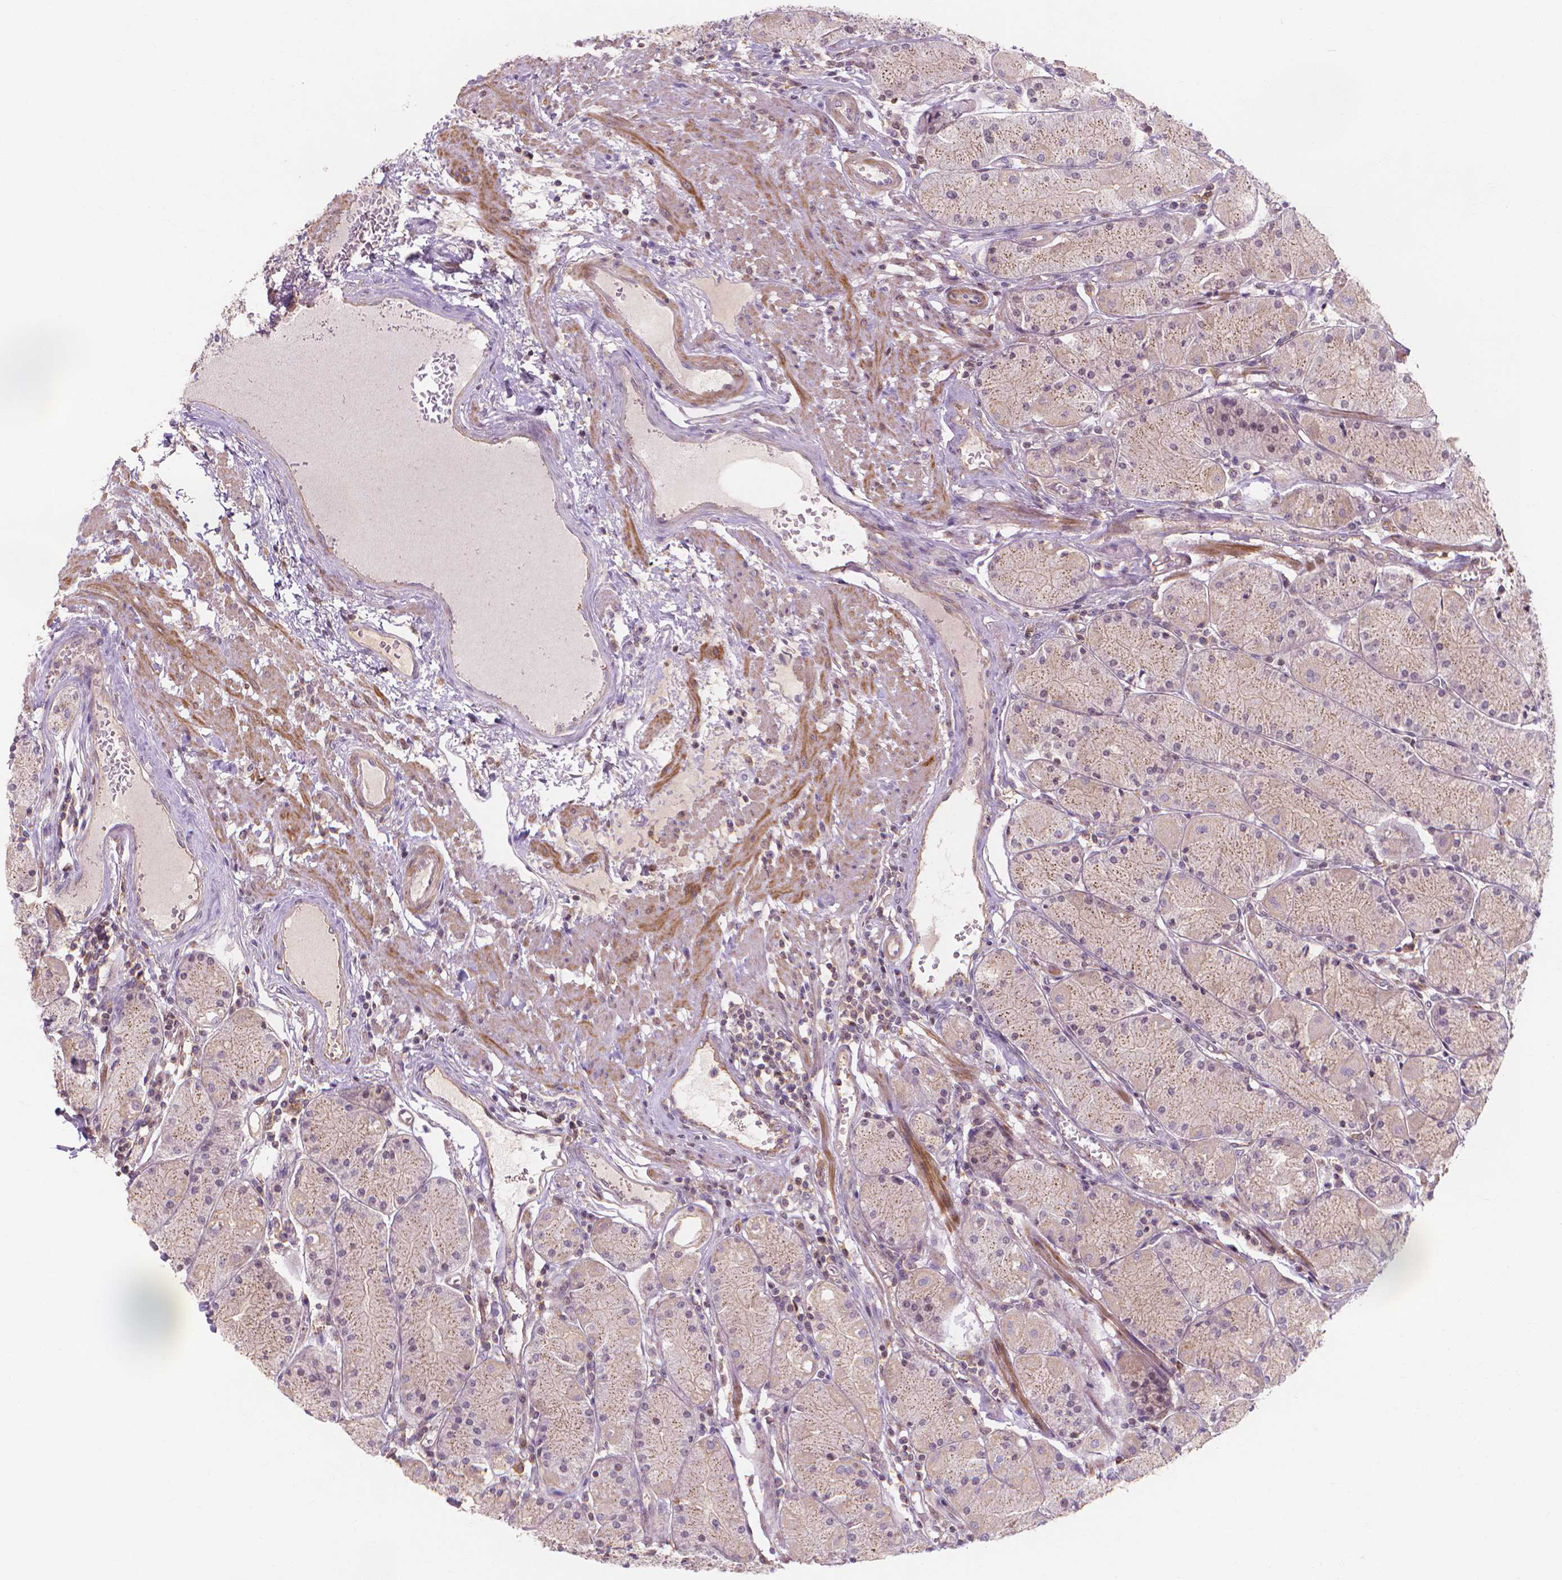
{"staining": {"intensity": "moderate", "quantity": "25%-75%", "location": "cytoplasmic/membranous"}, "tissue": "stomach", "cell_type": "Glandular cells", "image_type": "normal", "snomed": [{"axis": "morphology", "description": "Normal tissue, NOS"}, {"axis": "topography", "description": "Stomach, upper"}], "caption": "Unremarkable stomach demonstrates moderate cytoplasmic/membranous expression in approximately 25%-75% of glandular cells, visualized by immunohistochemistry.", "gene": "PRDM13", "patient": {"sex": "male", "age": 69}}